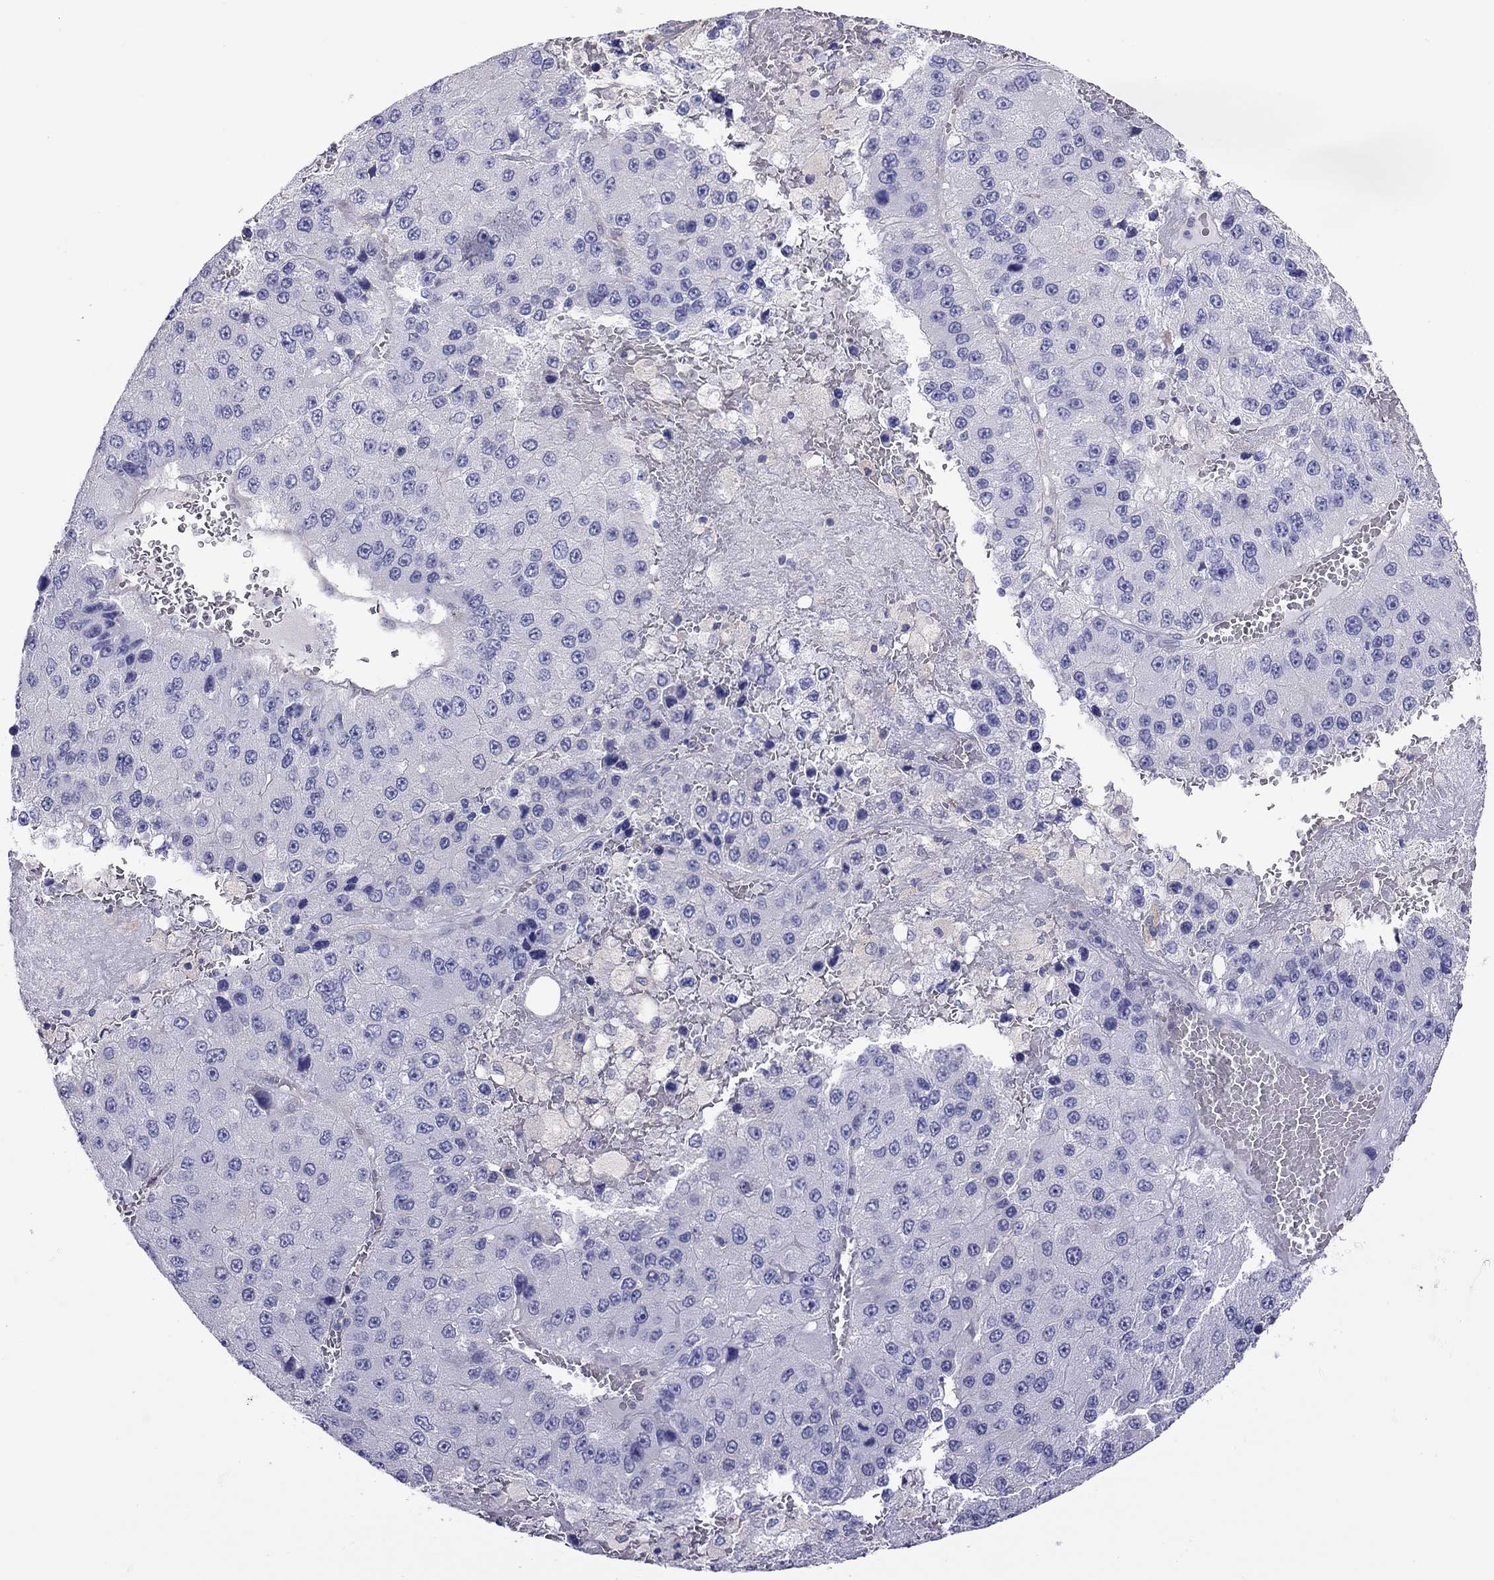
{"staining": {"intensity": "negative", "quantity": "none", "location": "none"}, "tissue": "liver cancer", "cell_type": "Tumor cells", "image_type": "cancer", "snomed": [{"axis": "morphology", "description": "Carcinoma, Hepatocellular, NOS"}, {"axis": "topography", "description": "Liver"}], "caption": "There is no significant expression in tumor cells of liver cancer.", "gene": "ALOX15B", "patient": {"sex": "female", "age": 73}}